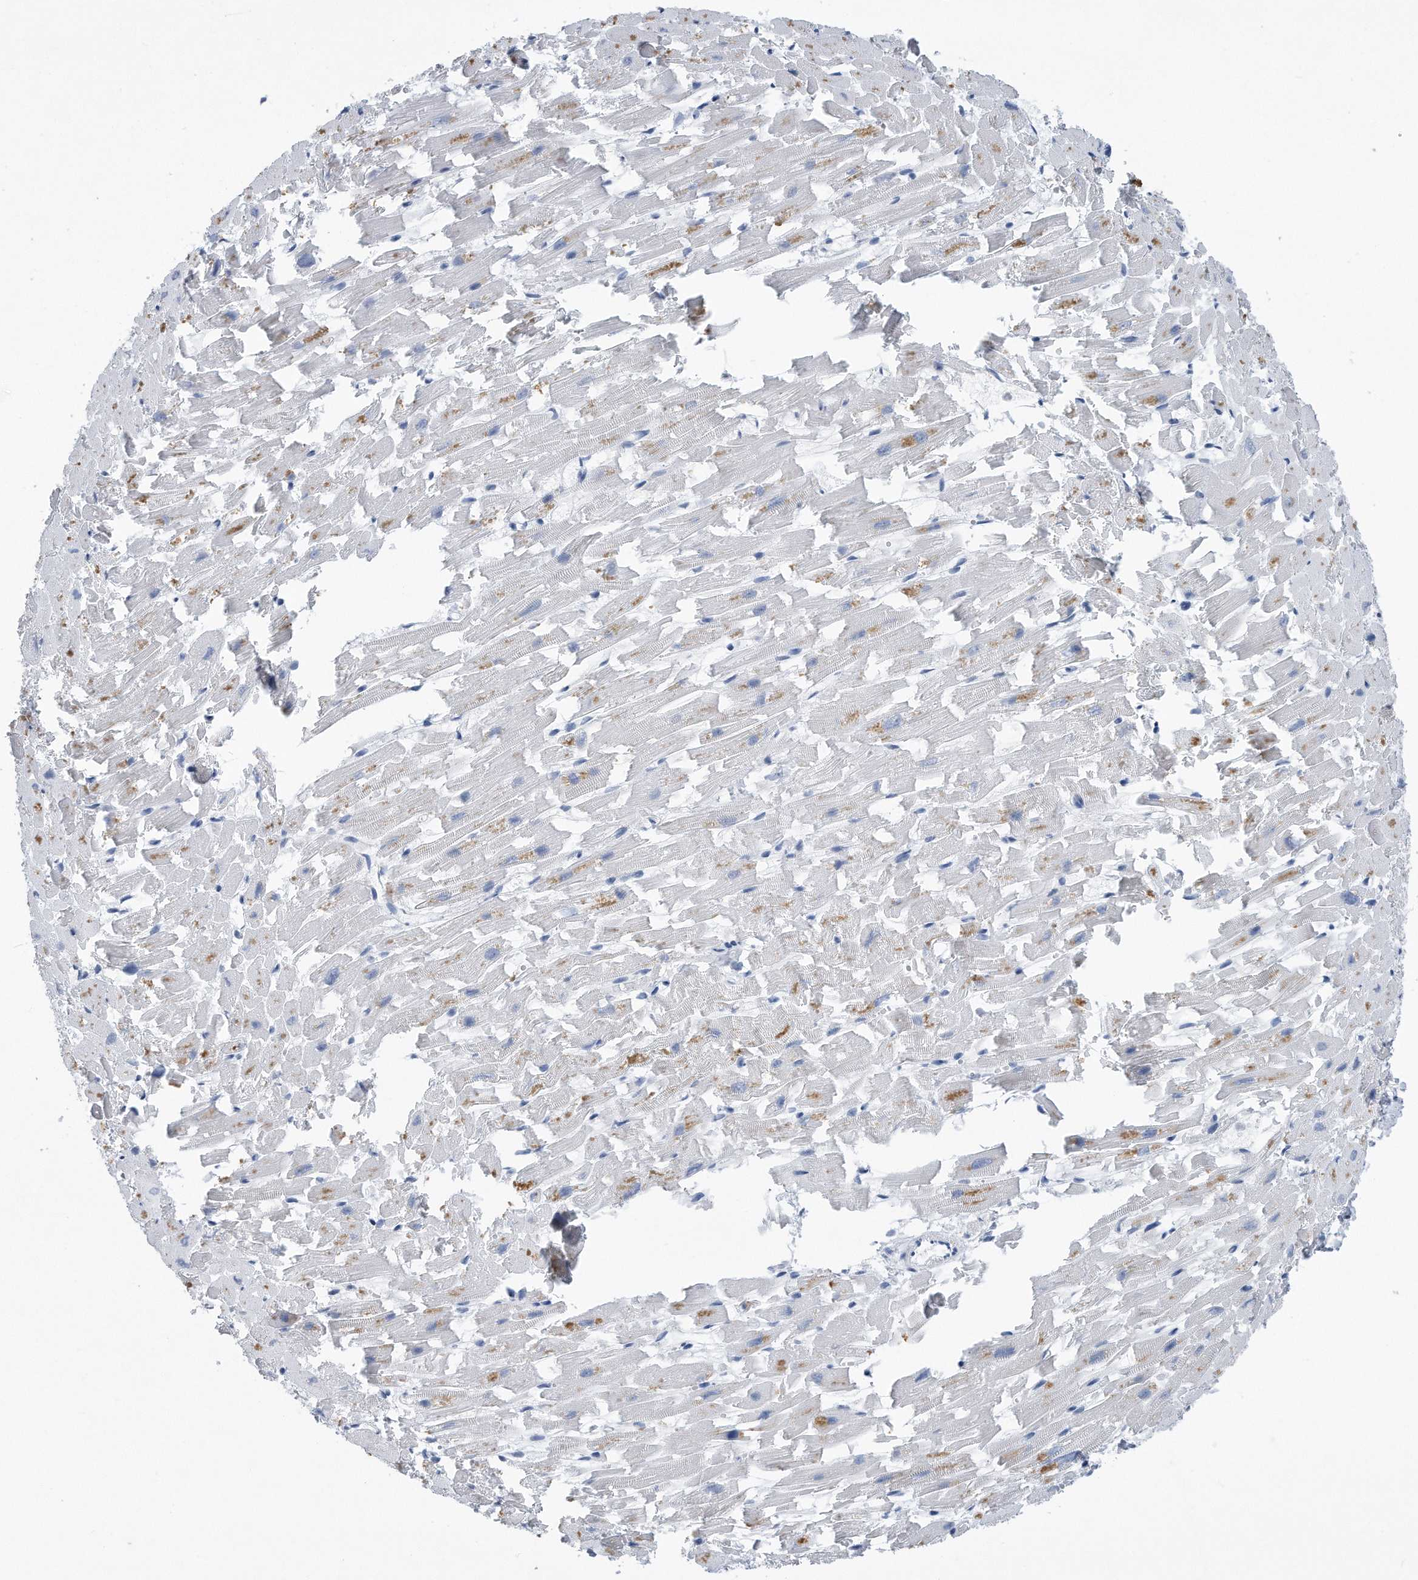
{"staining": {"intensity": "negative", "quantity": "none", "location": "none"}, "tissue": "heart muscle", "cell_type": "Cardiomyocytes", "image_type": "normal", "snomed": [{"axis": "morphology", "description": "Normal tissue, NOS"}, {"axis": "topography", "description": "Heart"}], "caption": "Immunohistochemistry (IHC) image of benign human heart muscle stained for a protein (brown), which displays no expression in cardiomyocytes.", "gene": "PCNA", "patient": {"sex": "female", "age": 64}}